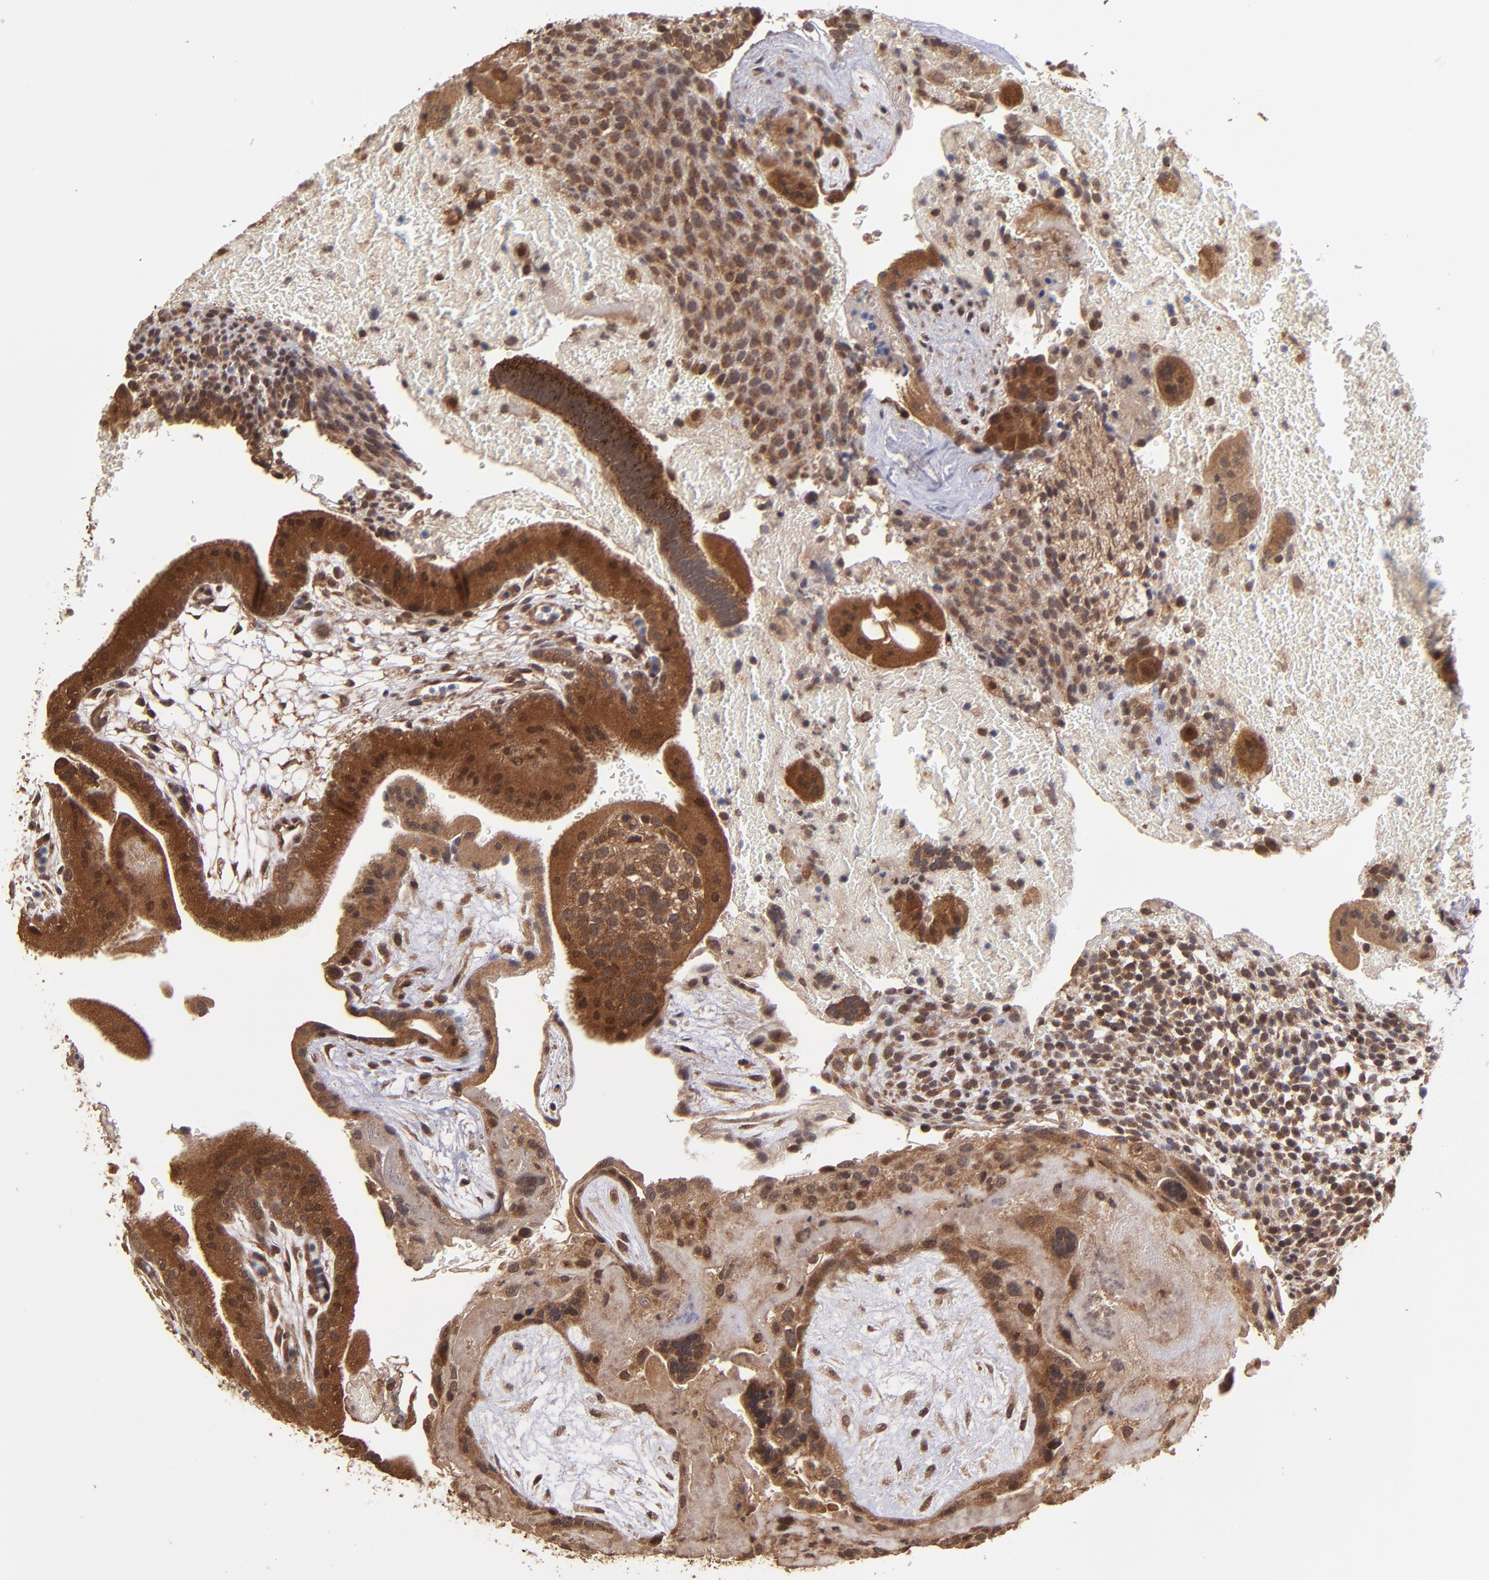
{"staining": {"intensity": "moderate", "quantity": ">75%", "location": "cytoplasmic/membranous"}, "tissue": "placenta", "cell_type": "Decidual cells", "image_type": "normal", "snomed": [{"axis": "morphology", "description": "Normal tissue, NOS"}, {"axis": "topography", "description": "Placenta"}], "caption": "Human placenta stained with a brown dye reveals moderate cytoplasmic/membranous positive positivity in about >75% of decidual cells.", "gene": "NFE2L2", "patient": {"sex": "female", "age": 19}}